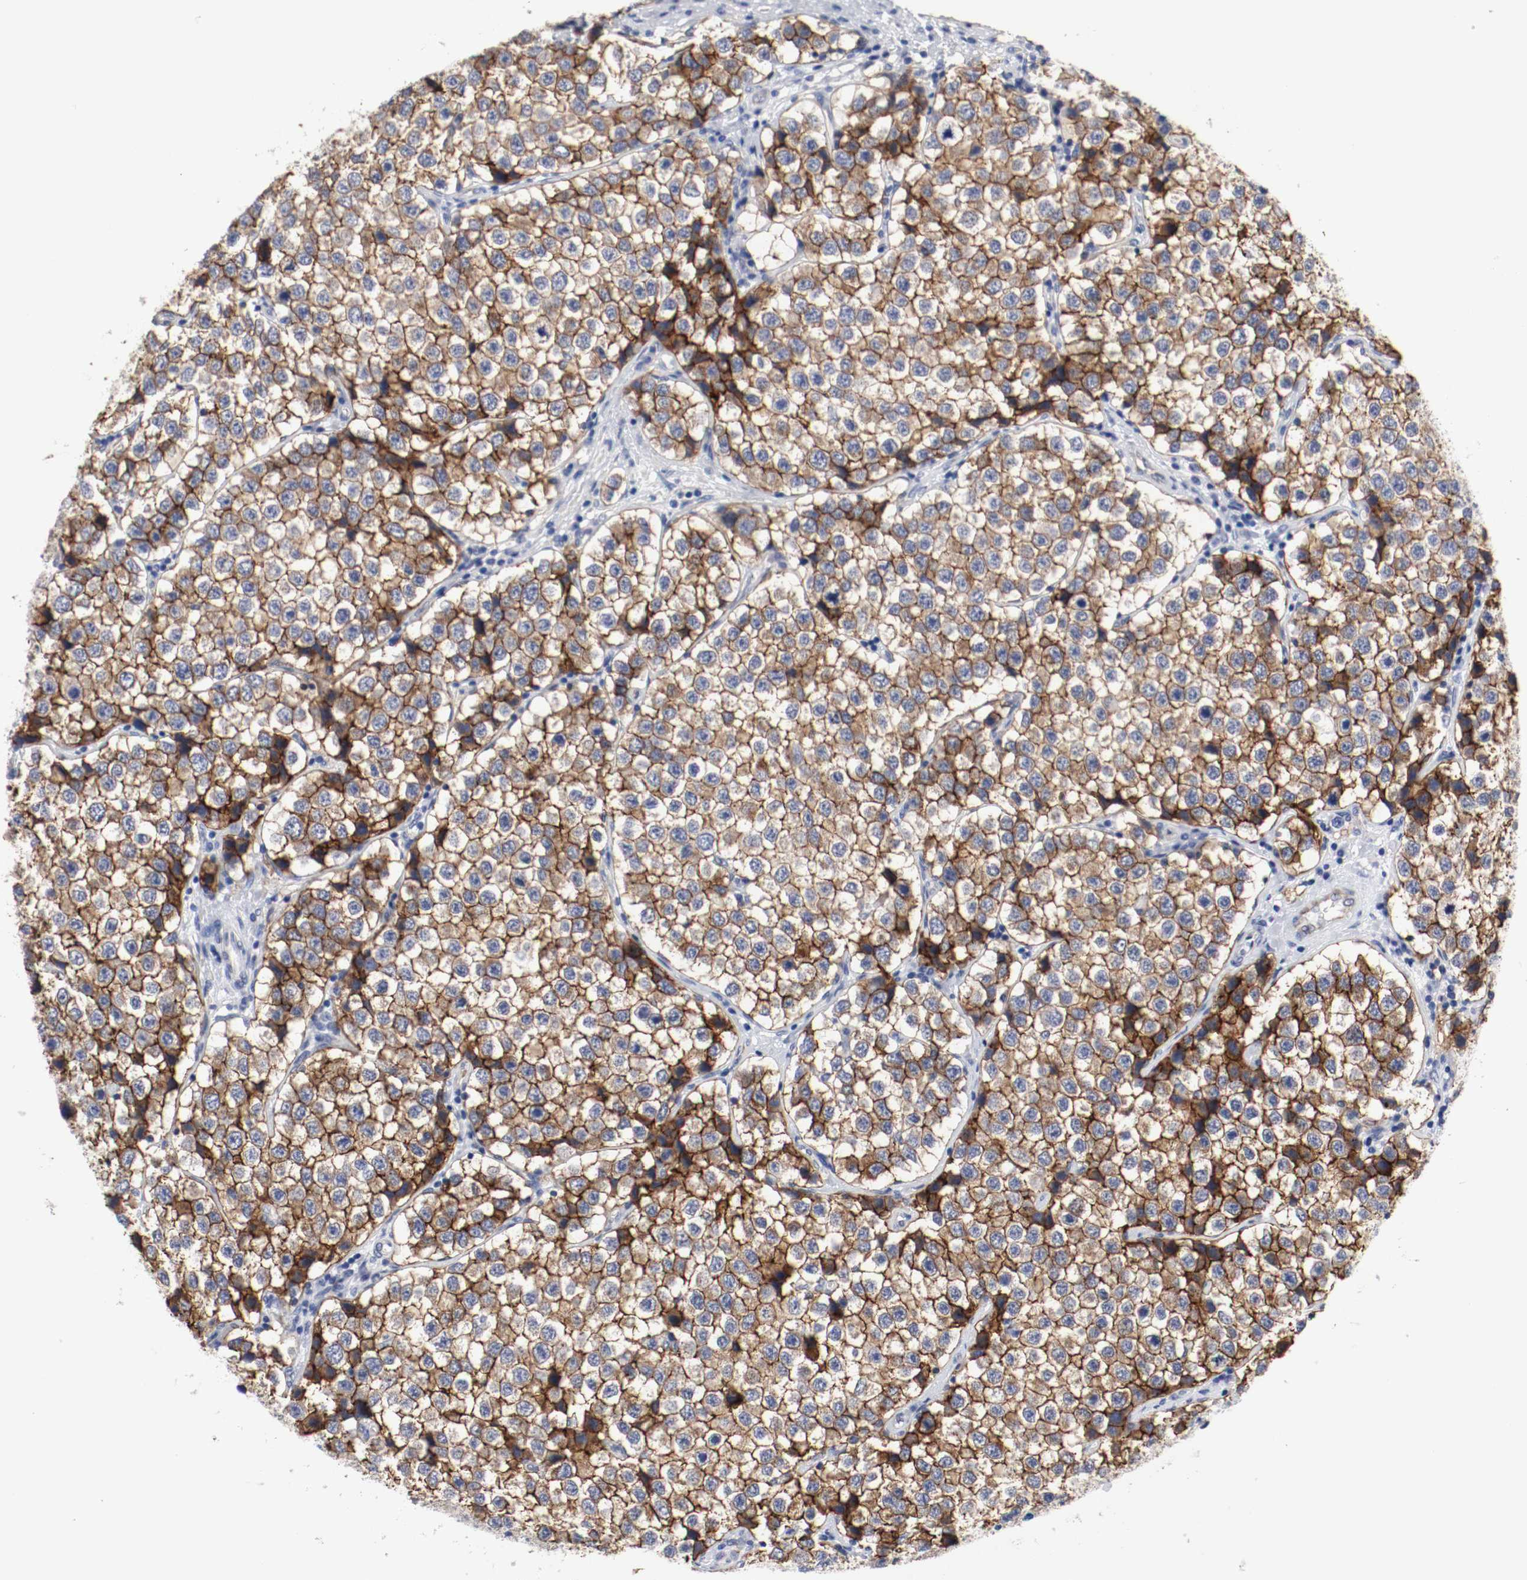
{"staining": {"intensity": "strong", "quantity": ">75%", "location": "cytoplasmic/membranous"}, "tissue": "testis cancer", "cell_type": "Tumor cells", "image_type": "cancer", "snomed": [{"axis": "morphology", "description": "Seminoma, NOS"}, {"axis": "topography", "description": "Testis"}], "caption": "DAB (3,3'-diaminobenzidine) immunohistochemical staining of human testis cancer demonstrates strong cytoplasmic/membranous protein staining in approximately >75% of tumor cells.", "gene": "KIT", "patient": {"sex": "male", "age": 39}}